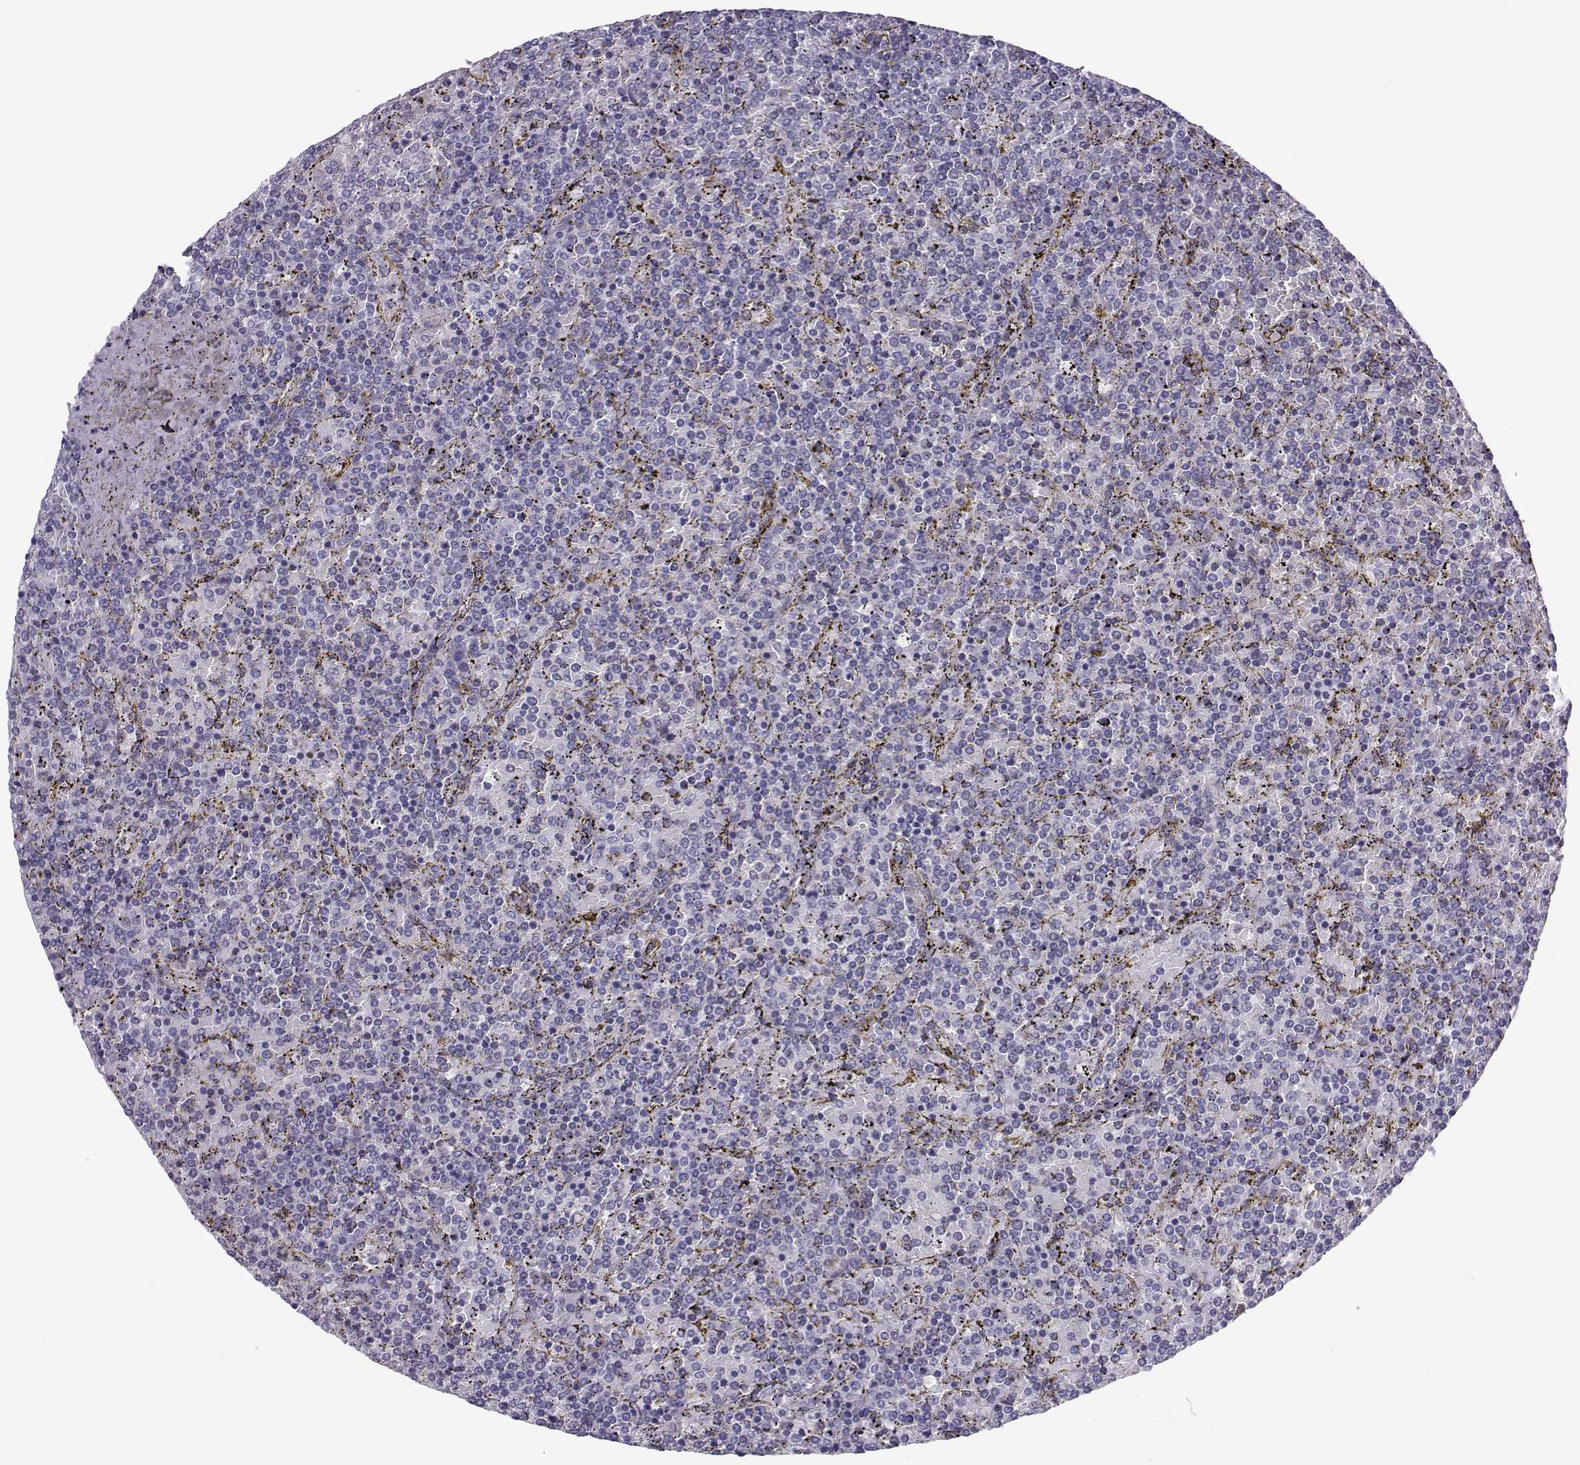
{"staining": {"intensity": "negative", "quantity": "none", "location": "none"}, "tissue": "lymphoma", "cell_type": "Tumor cells", "image_type": "cancer", "snomed": [{"axis": "morphology", "description": "Malignant lymphoma, non-Hodgkin's type, Low grade"}, {"axis": "topography", "description": "Spleen"}], "caption": "Tumor cells show no significant positivity in lymphoma.", "gene": "TRPM7", "patient": {"sex": "female", "age": 77}}